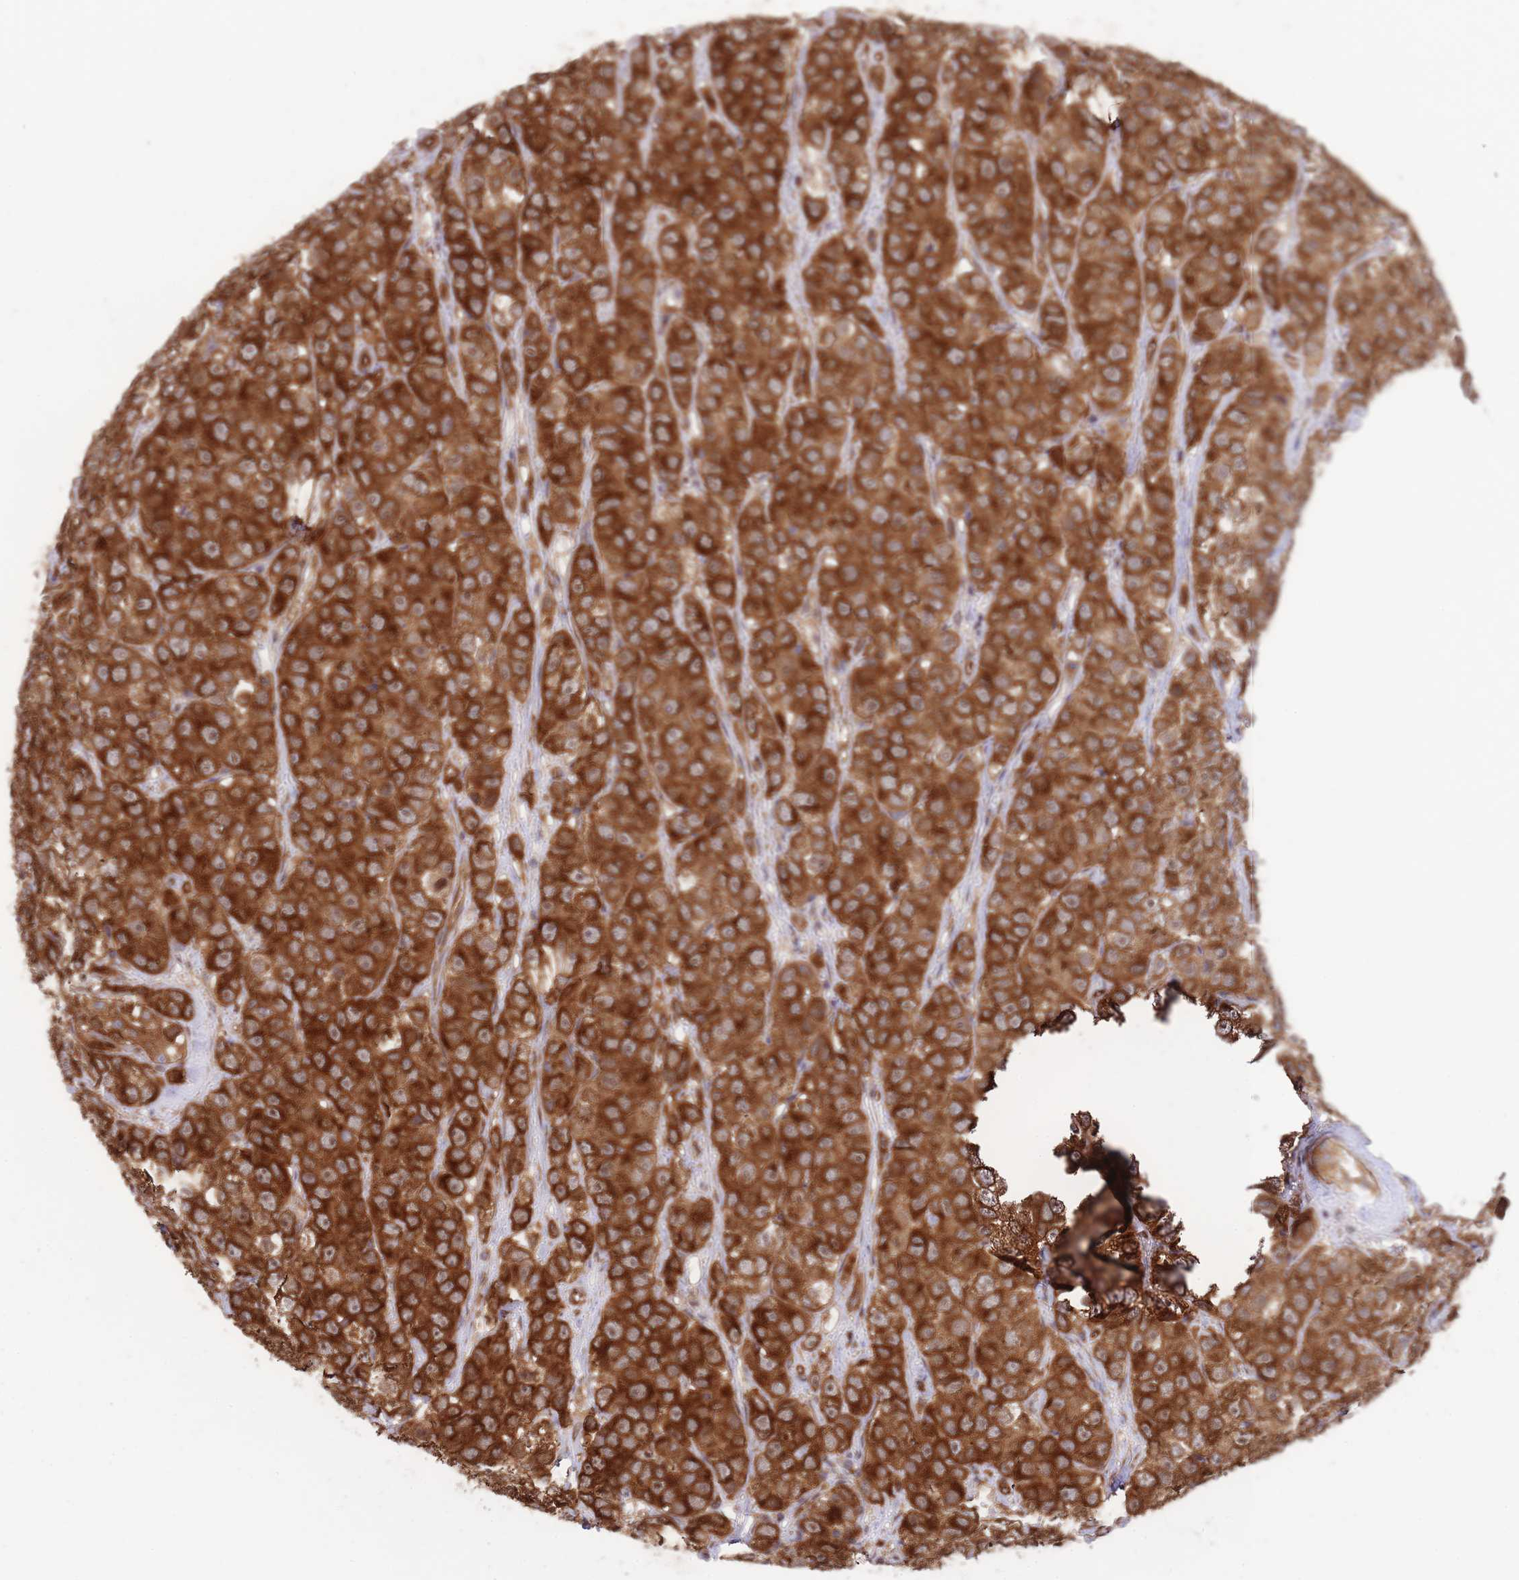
{"staining": {"intensity": "strong", "quantity": ">75%", "location": "cytoplasmic/membranous"}, "tissue": "testis cancer", "cell_type": "Tumor cells", "image_type": "cancer", "snomed": [{"axis": "morphology", "description": "Seminoma, NOS"}, {"axis": "topography", "description": "Testis"}], "caption": "Immunohistochemistry of human testis cancer (seminoma) demonstrates high levels of strong cytoplasmic/membranous staining in about >75% of tumor cells.", "gene": "EXOSC8", "patient": {"sex": "male", "age": 28}}